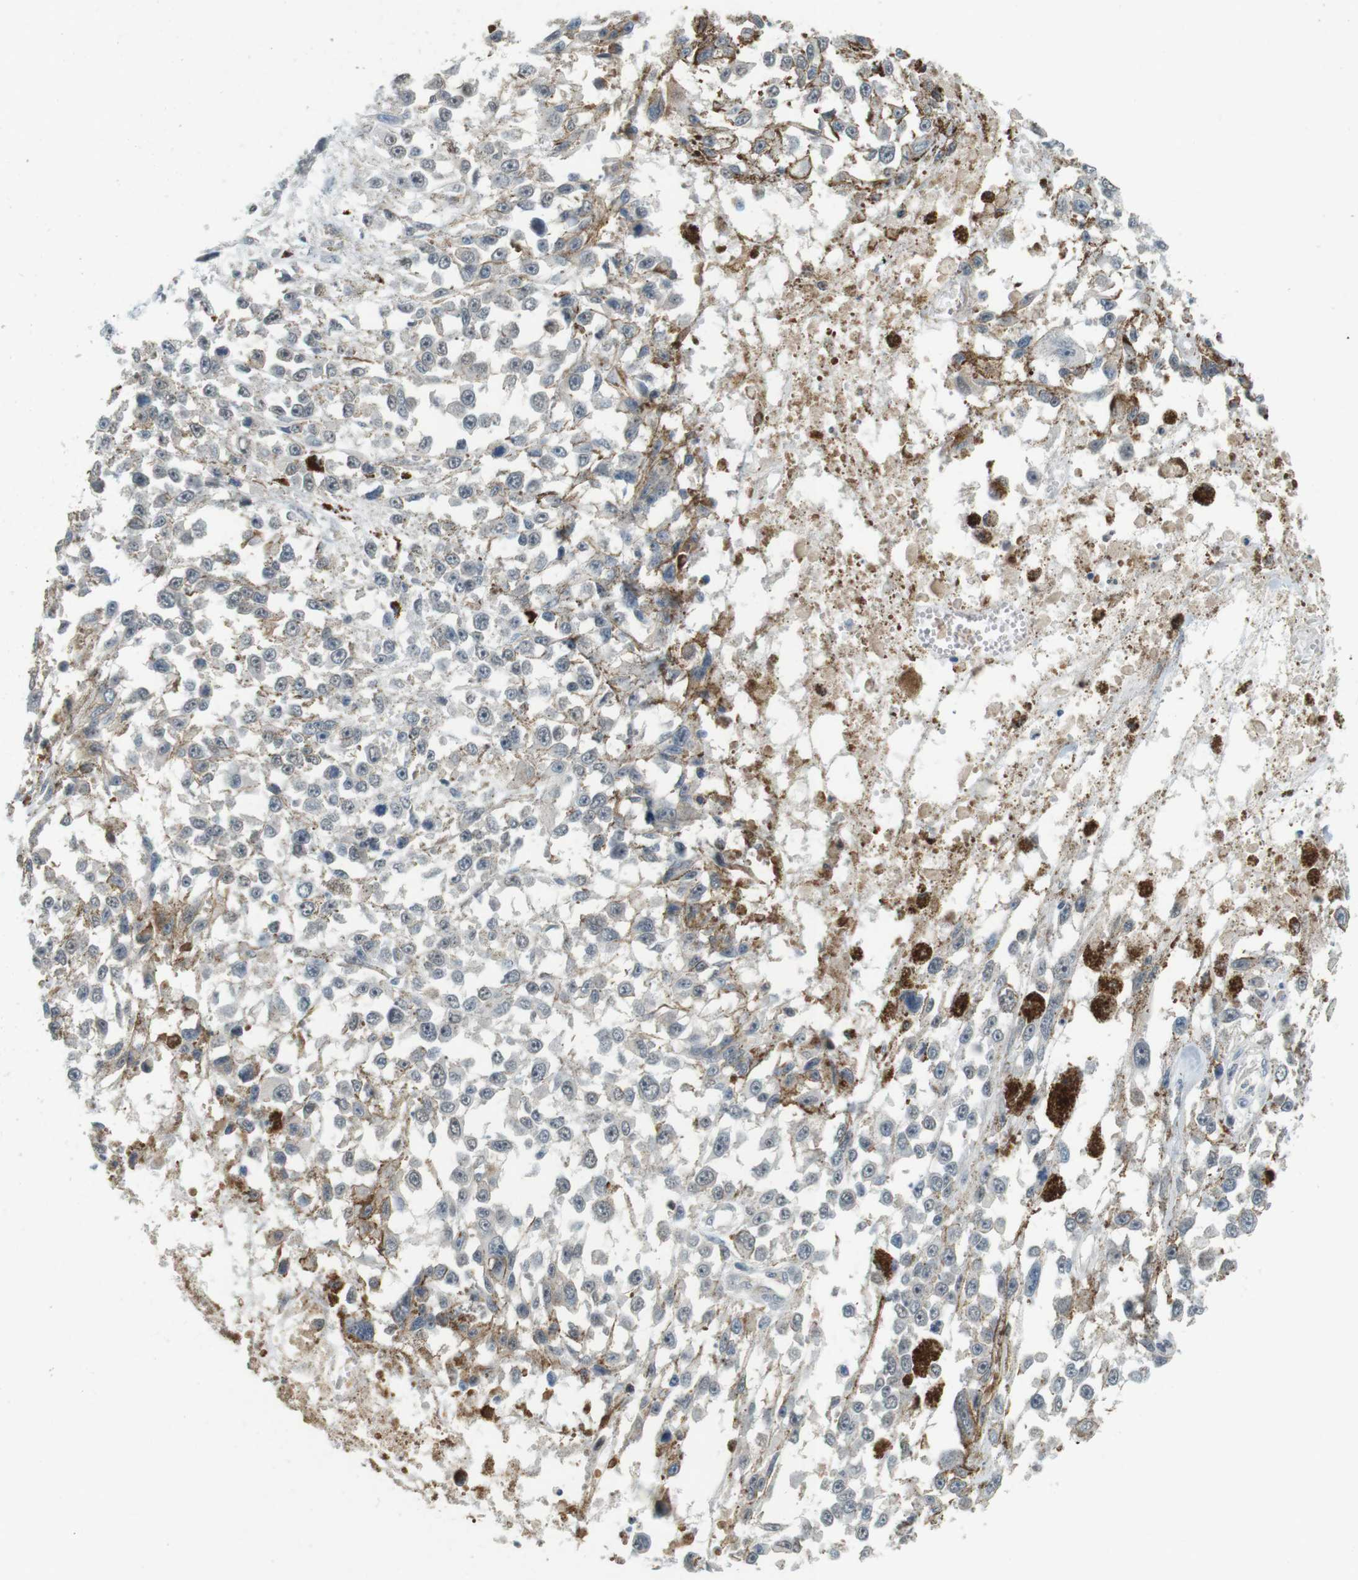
{"staining": {"intensity": "negative", "quantity": "none", "location": "none"}, "tissue": "melanoma", "cell_type": "Tumor cells", "image_type": "cancer", "snomed": [{"axis": "morphology", "description": "Malignant melanoma, Metastatic site"}, {"axis": "topography", "description": "Lymph node"}], "caption": "Human malignant melanoma (metastatic site) stained for a protein using immunohistochemistry (IHC) displays no positivity in tumor cells.", "gene": "CDK14", "patient": {"sex": "male", "age": 59}}